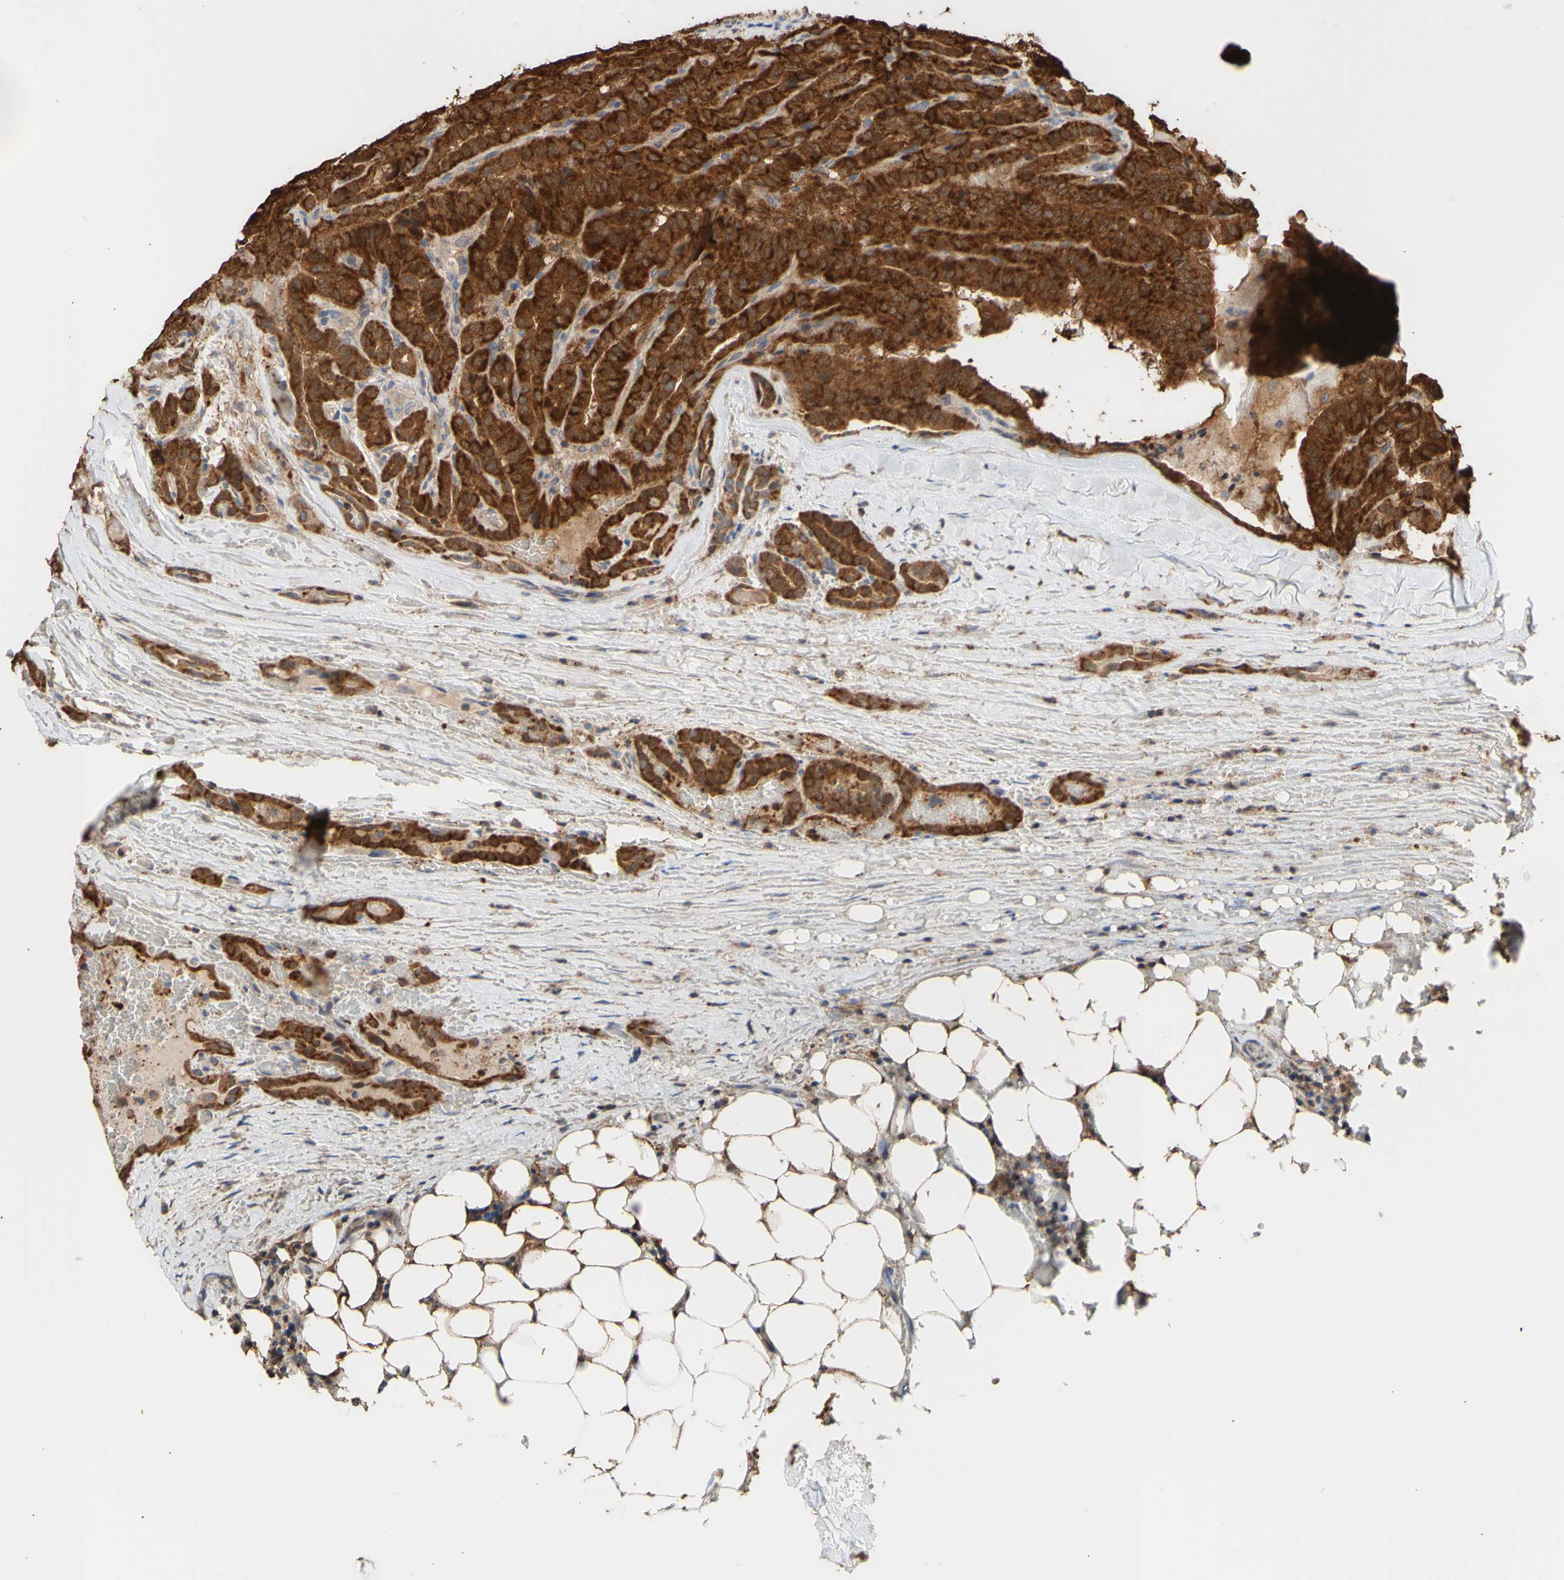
{"staining": {"intensity": "strong", "quantity": ">75%", "location": "cytoplasmic/membranous"}, "tissue": "head and neck cancer", "cell_type": "Tumor cells", "image_type": "cancer", "snomed": [{"axis": "morphology", "description": "Squamous cell carcinoma, NOS"}, {"axis": "topography", "description": "Oral tissue"}, {"axis": "topography", "description": "Head-Neck"}], "caption": "Strong cytoplasmic/membranous protein expression is identified in about >75% of tumor cells in head and neck cancer.", "gene": "ALDH9A1", "patient": {"sex": "female", "age": 50}}